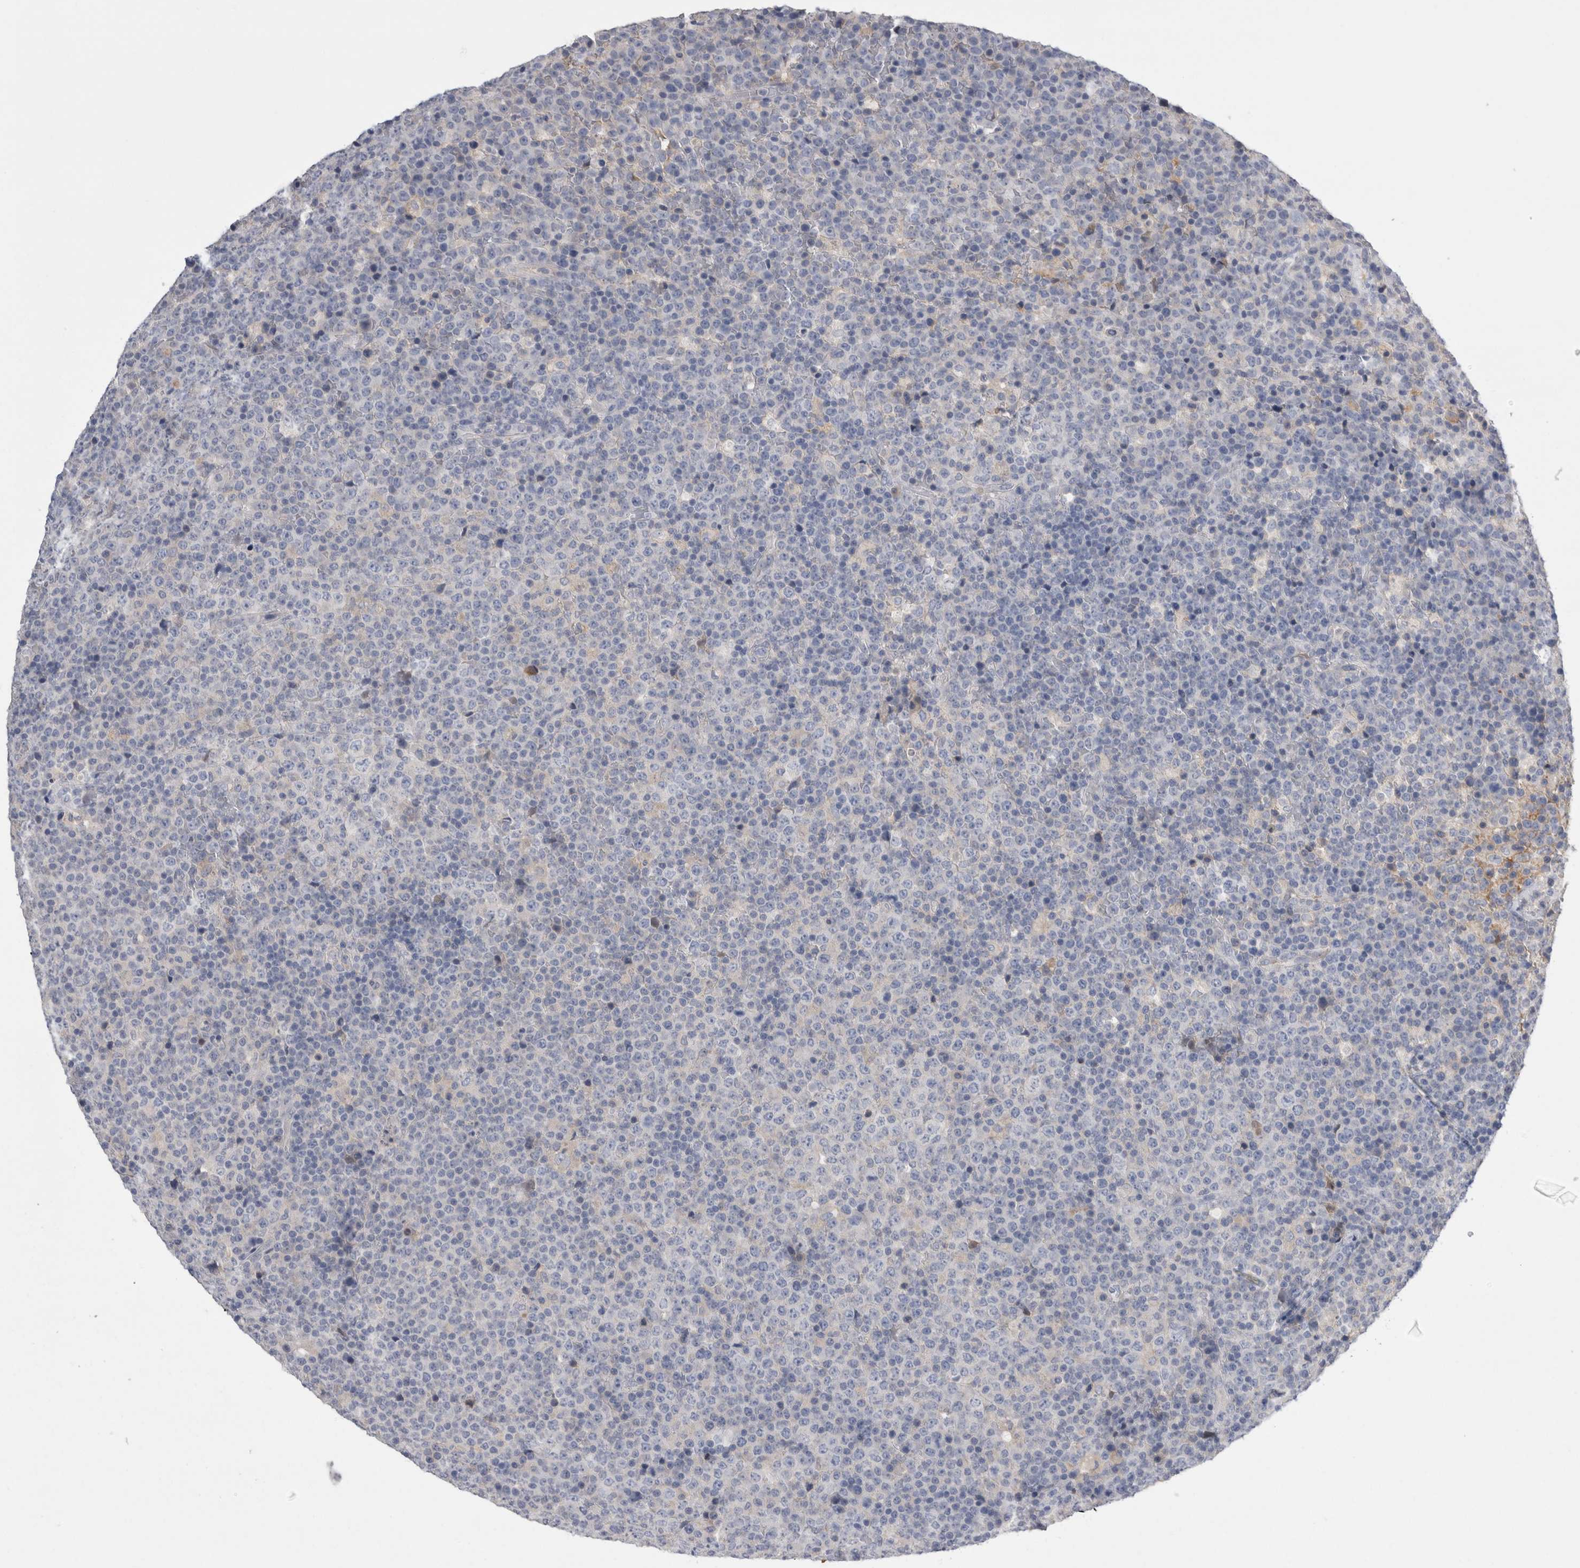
{"staining": {"intensity": "negative", "quantity": "none", "location": "none"}, "tissue": "lymphoma", "cell_type": "Tumor cells", "image_type": "cancer", "snomed": [{"axis": "morphology", "description": "Malignant lymphoma, non-Hodgkin's type, High grade"}, {"axis": "topography", "description": "Lymph node"}], "caption": "An image of malignant lymphoma, non-Hodgkin's type (high-grade) stained for a protein demonstrates no brown staining in tumor cells.", "gene": "REG1A", "patient": {"sex": "male", "age": 13}}